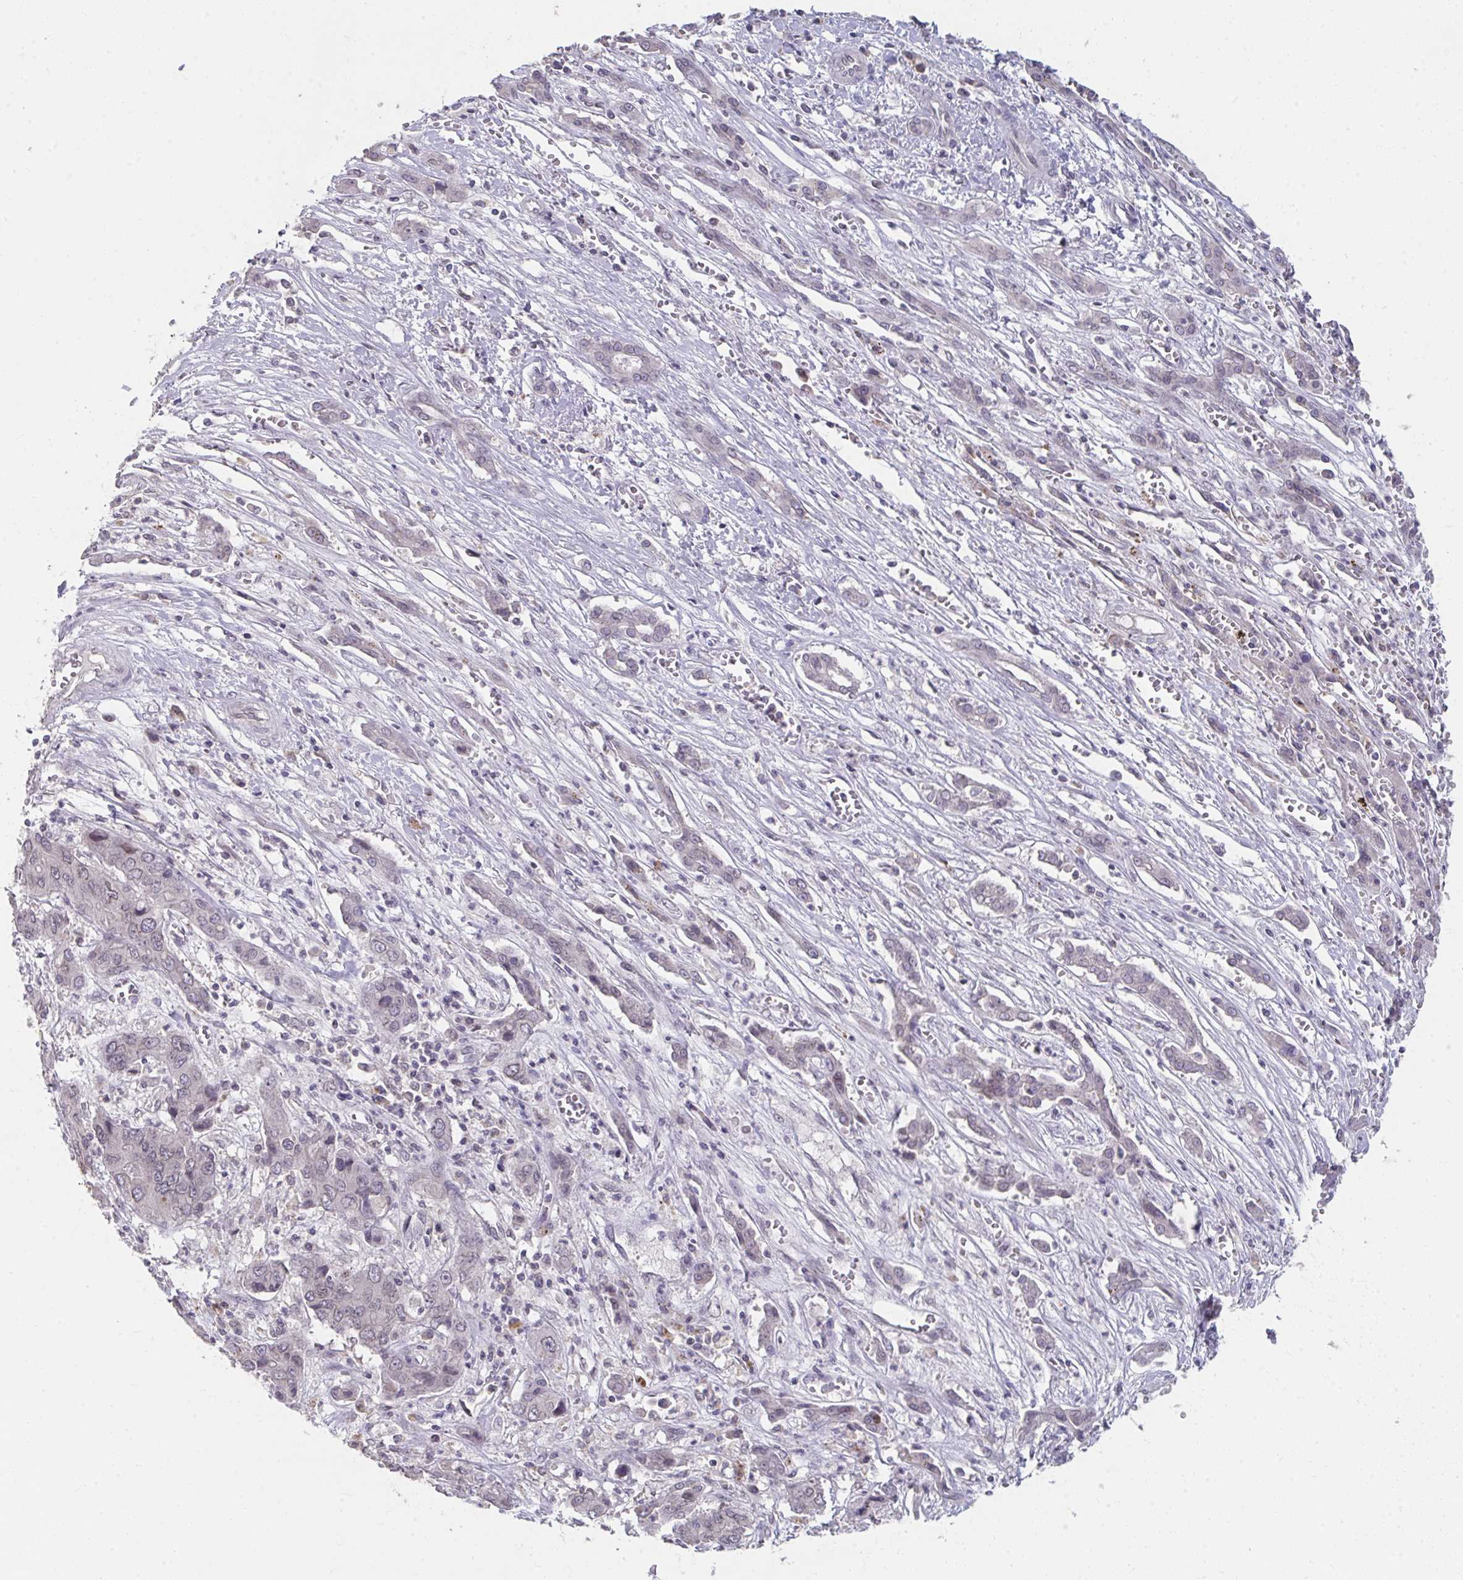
{"staining": {"intensity": "negative", "quantity": "none", "location": "none"}, "tissue": "liver cancer", "cell_type": "Tumor cells", "image_type": "cancer", "snomed": [{"axis": "morphology", "description": "Cholangiocarcinoma"}, {"axis": "topography", "description": "Liver"}], "caption": "A histopathology image of human cholangiocarcinoma (liver) is negative for staining in tumor cells.", "gene": "NUP133", "patient": {"sex": "male", "age": 67}}